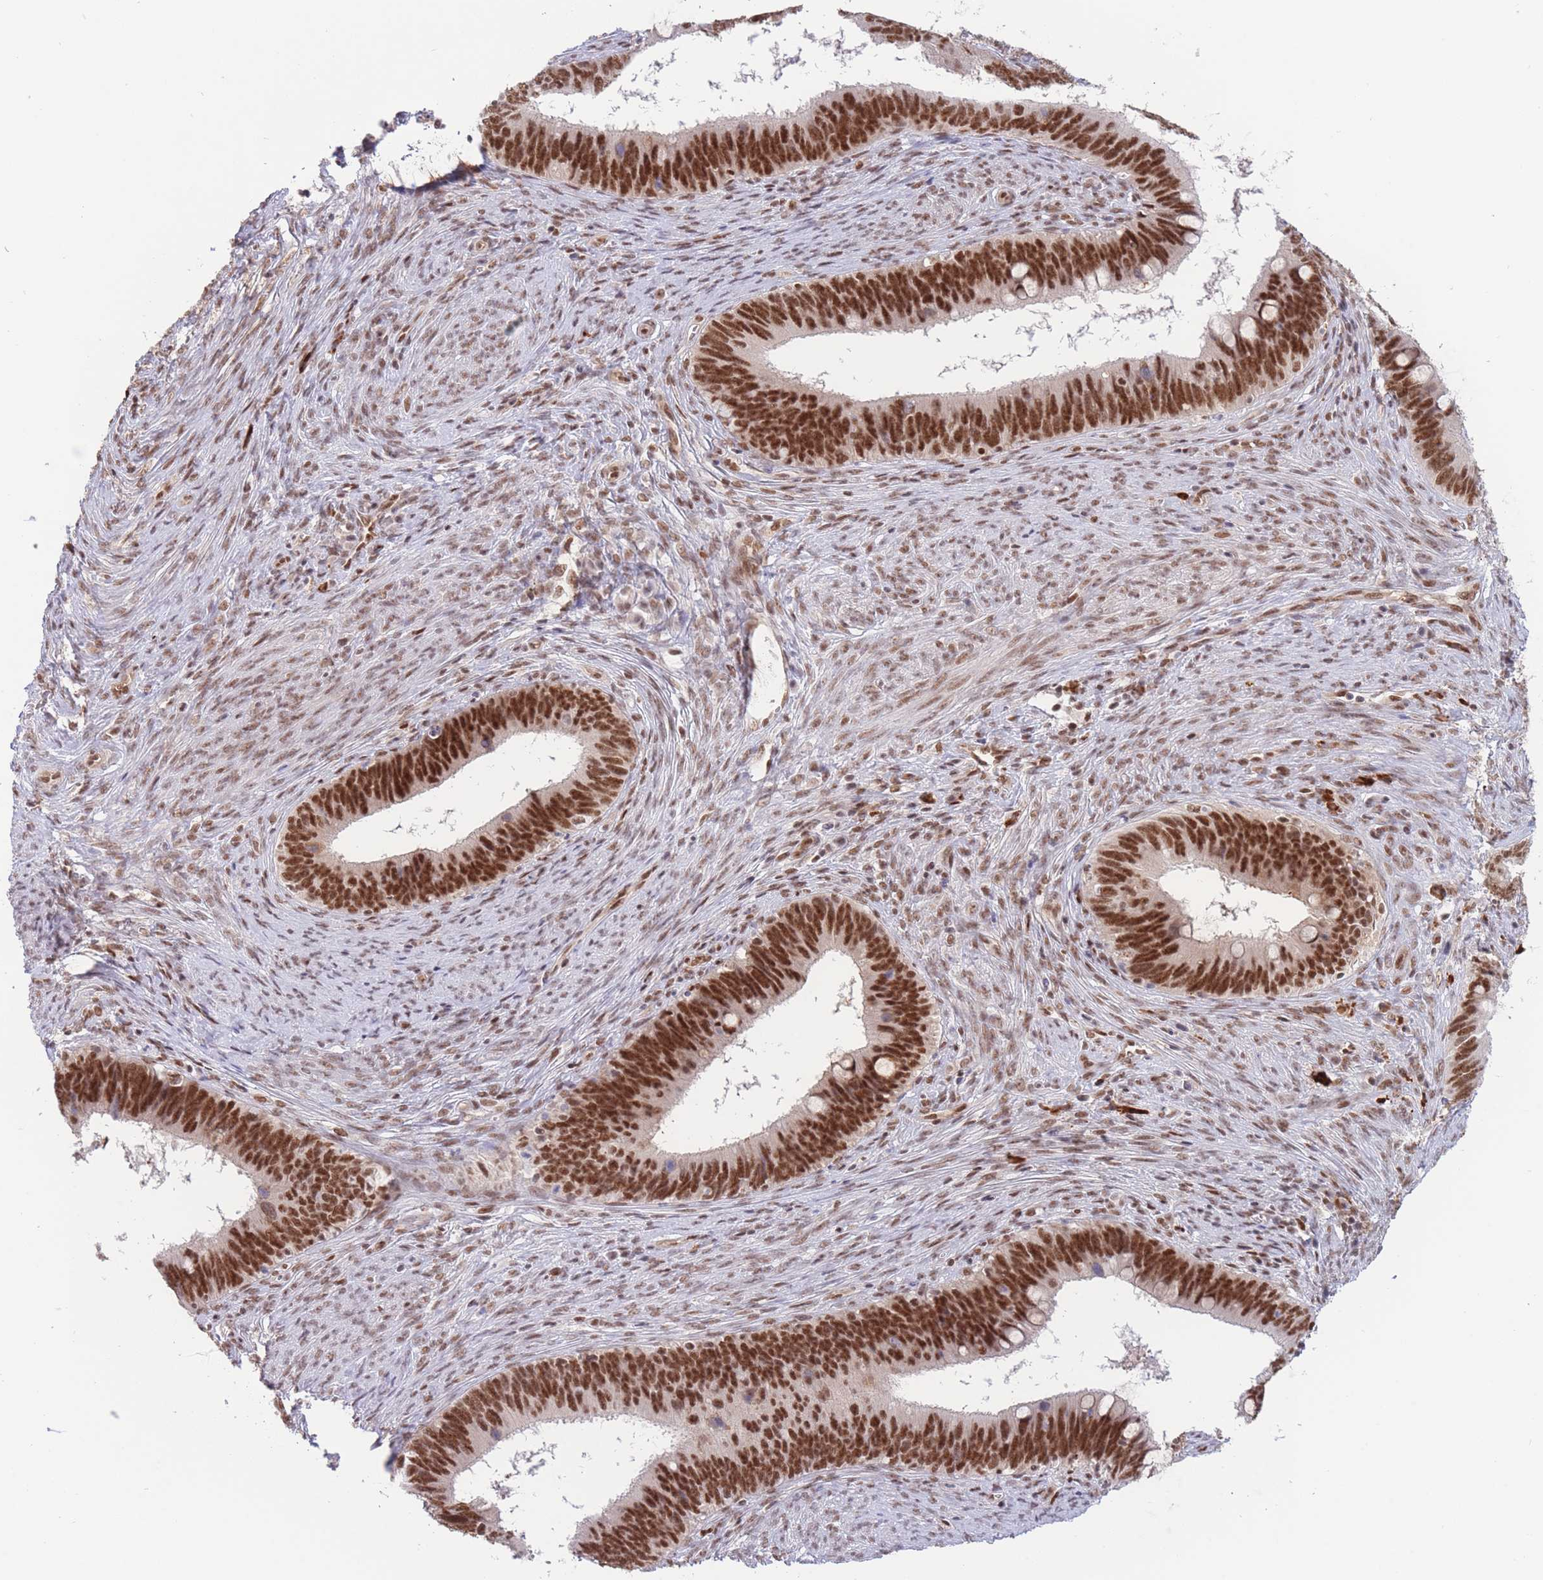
{"staining": {"intensity": "strong", "quantity": ">75%", "location": "nuclear"}, "tissue": "cervical cancer", "cell_type": "Tumor cells", "image_type": "cancer", "snomed": [{"axis": "morphology", "description": "Adenocarcinoma, NOS"}, {"axis": "topography", "description": "Cervix"}], "caption": "Tumor cells demonstrate strong nuclear expression in approximately >75% of cells in cervical cancer.", "gene": "SMAD9", "patient": {"sex": "female", "age": 42}}